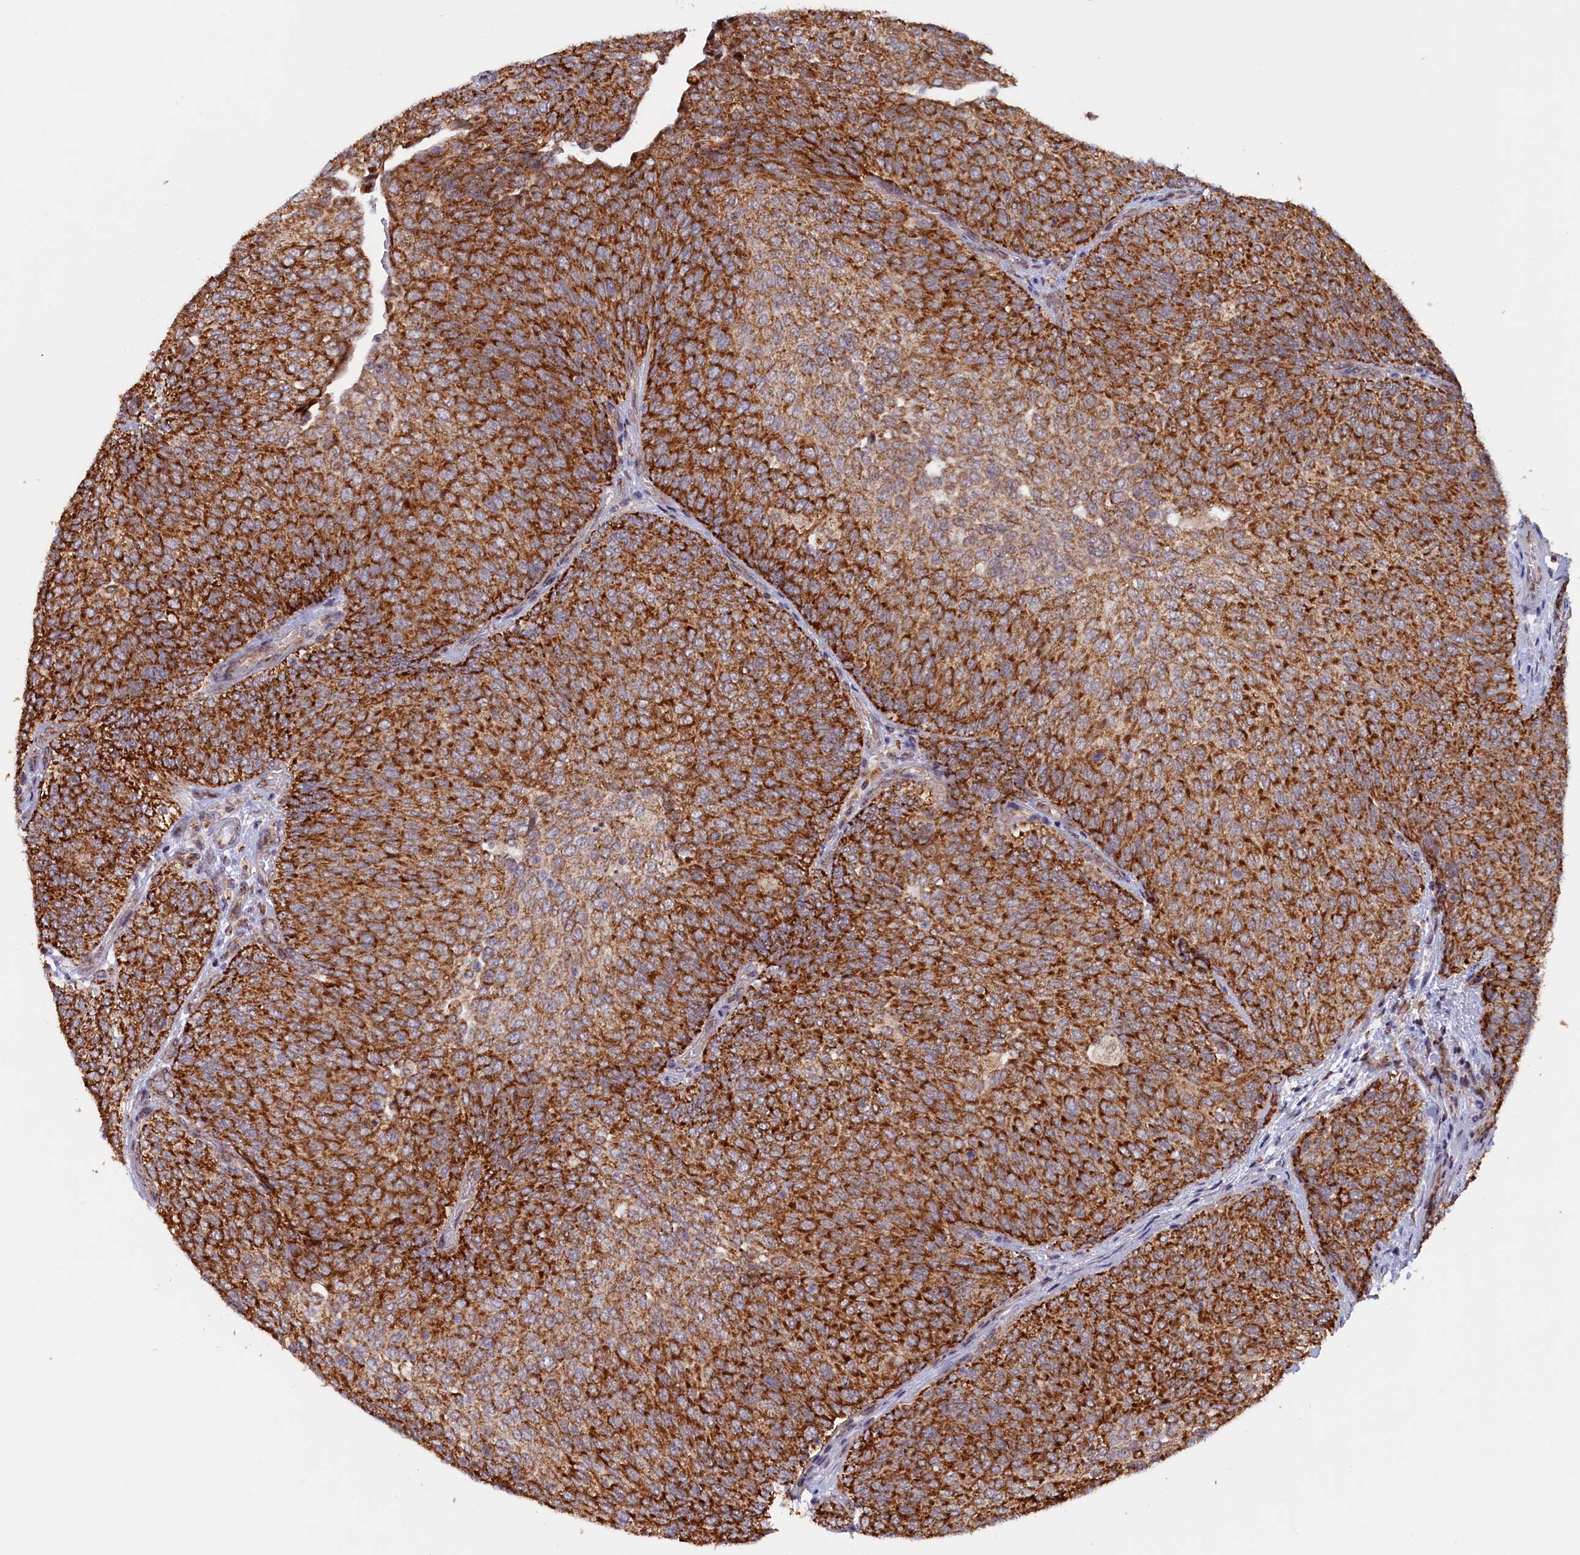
{"staining": {"intensity": "strong", "quantity": ">75%", "location": "cytoplasmic/membranous"}, "tissue": "urothelial cancer", "cell_type": "Tumor cells", "image_type": "cancer", "snomed": [{"axis": "morphology", "description": "Urothelial carcinoma, Low grade"}, {"axis": "topography", "description": "Urinary bladder"}], "caption": "Strong cytoplasmic/membranous protein expression is identified in approximately >75% of tumor cells in urothelial carcinoma (low-grade).", "gene": "DUS3L", "patient": {"sex": "female", "age": 79}}